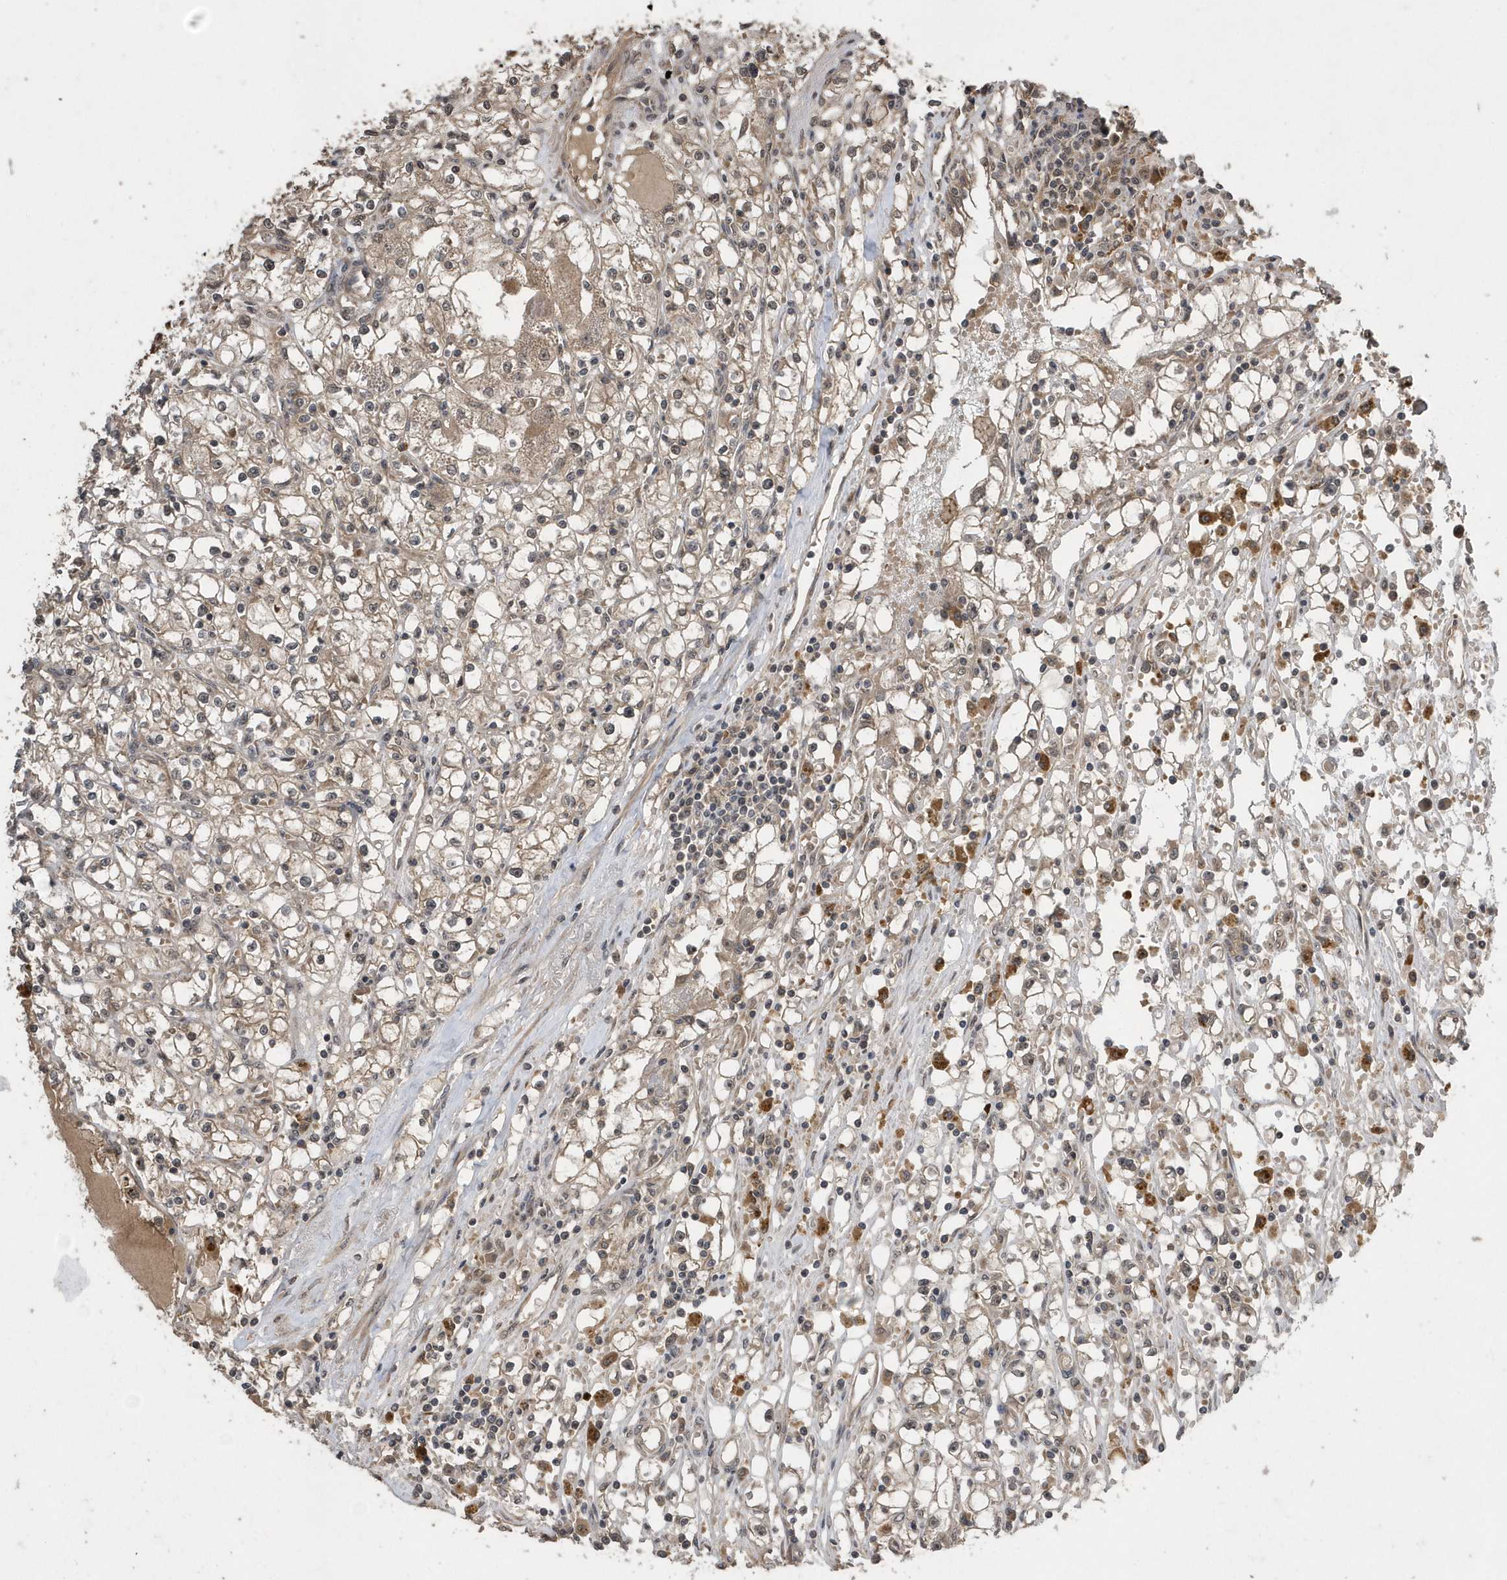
{"staining": {"intensity": "weak", "quantity": "25%-75%", "location": "cytoplasmic/membranous,nuclear"}, "tissue": "renal cancer", "cell_type": "Tumor cells", "image_type": "cancer", "snomed": [{"axis": "morphology", "description": "Adenocarcinoma, NOS"}, {"axis": "topography", "description": "Kidney"}], "caption": "Adenocarcinoma (renal) tissue demonstrates weak cytoplasmic/membranous and nuclear positivity in about 25%-75% of tumor cells", "gene": "WASHC5", "patient": {"sex": "male", "age": 56}}